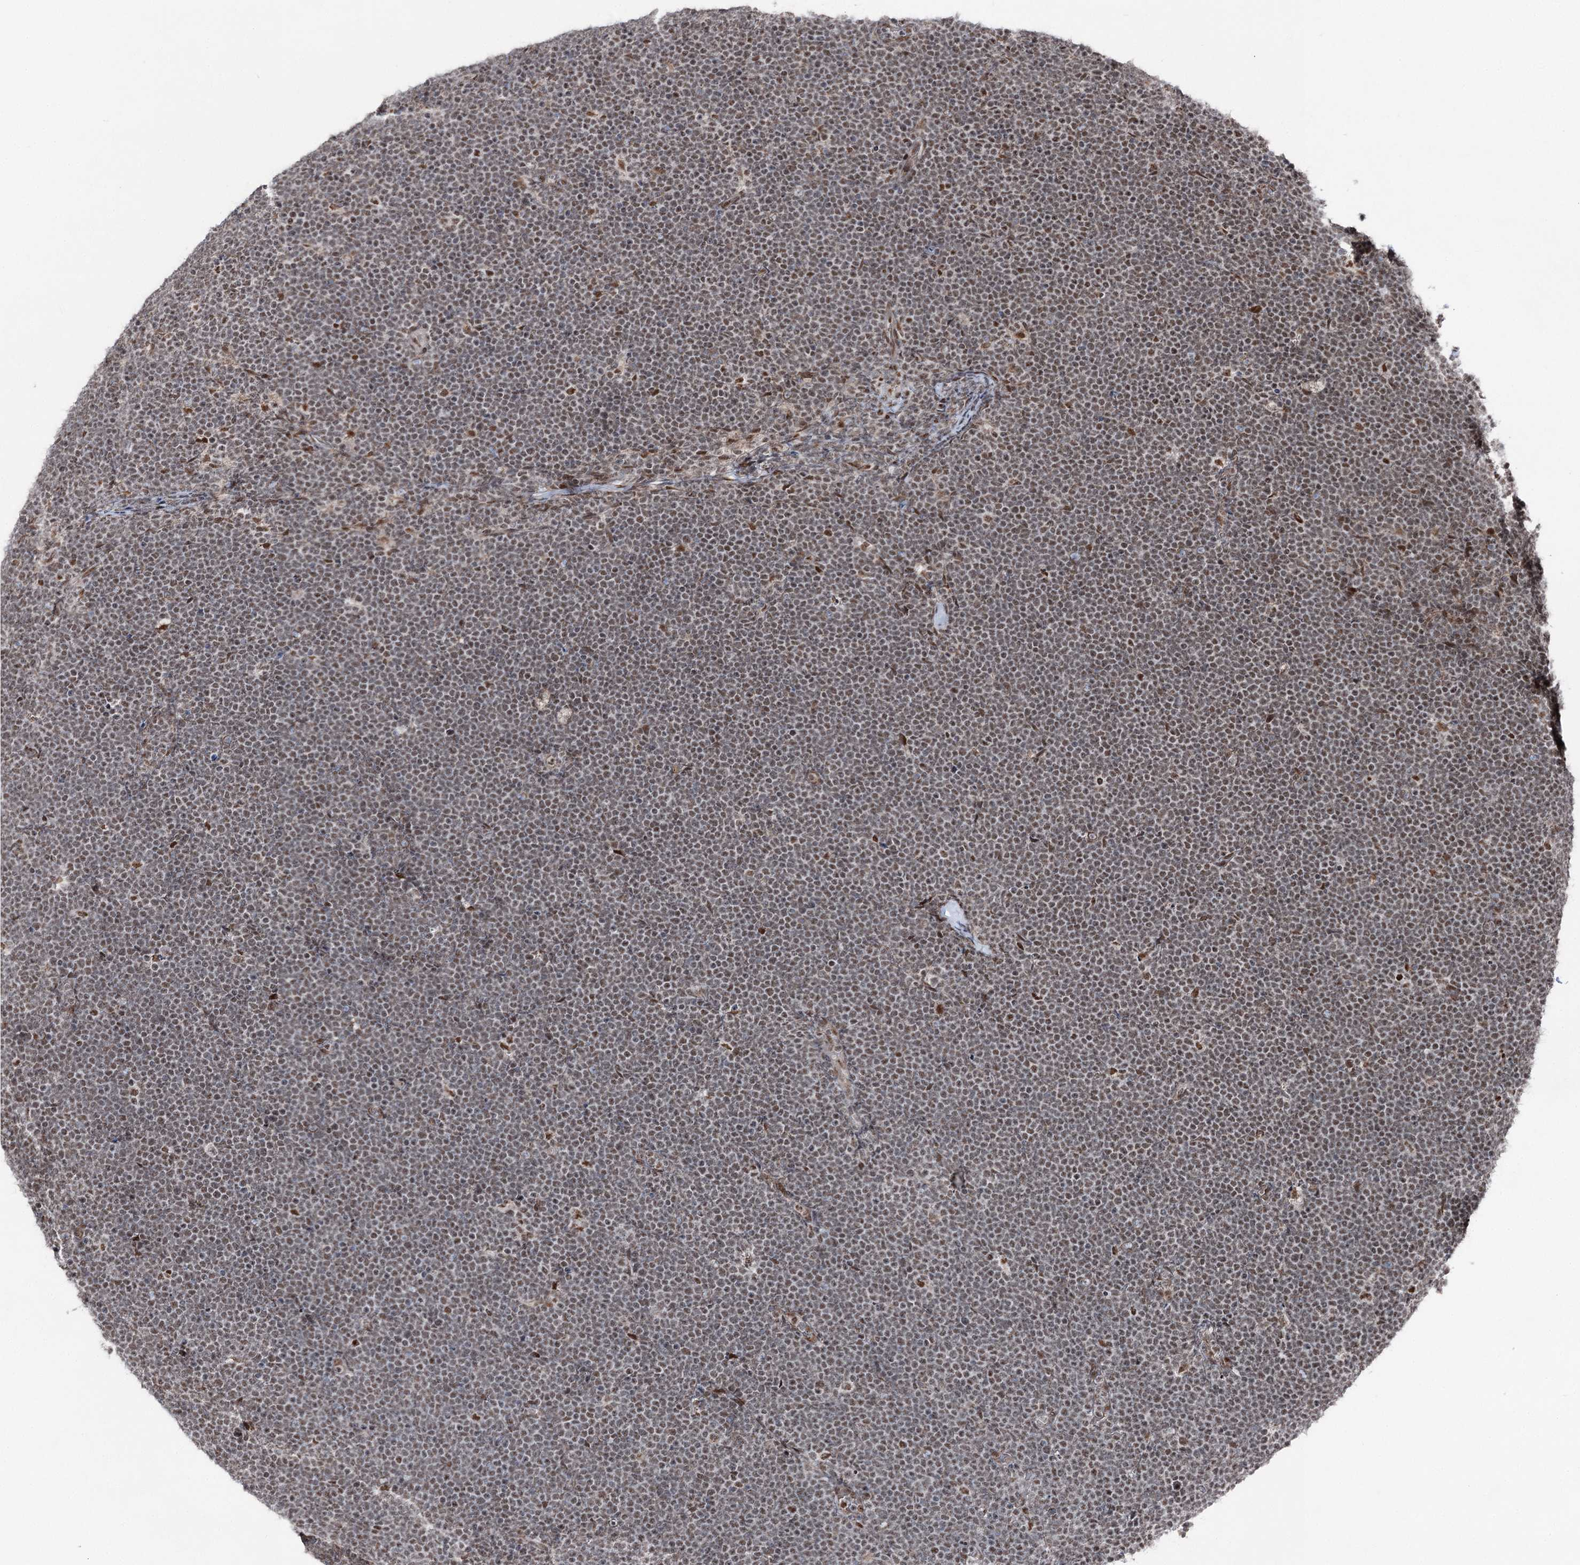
{"staining": {"intensity": "weak", "quantity": "25%-75%", "location": "nuclear"}, "tissue": "lymphoma", "cell_type": "Tumor cells", "image_type": "cancer", "snomed": [{"axis": "morphology", "description": "Malignant lymphoma, non-Hodgkin's type, High grade"}, {"axis": "topography", "description": "Lymph node"}], "caption": "High-grade malignant lymphoma, non-Hodgkin's type stained with a protein marker reveals weak staining in tumor cells.", "gene": "ZCCHC8", "patient": {"sex": "male", "age": 13}}